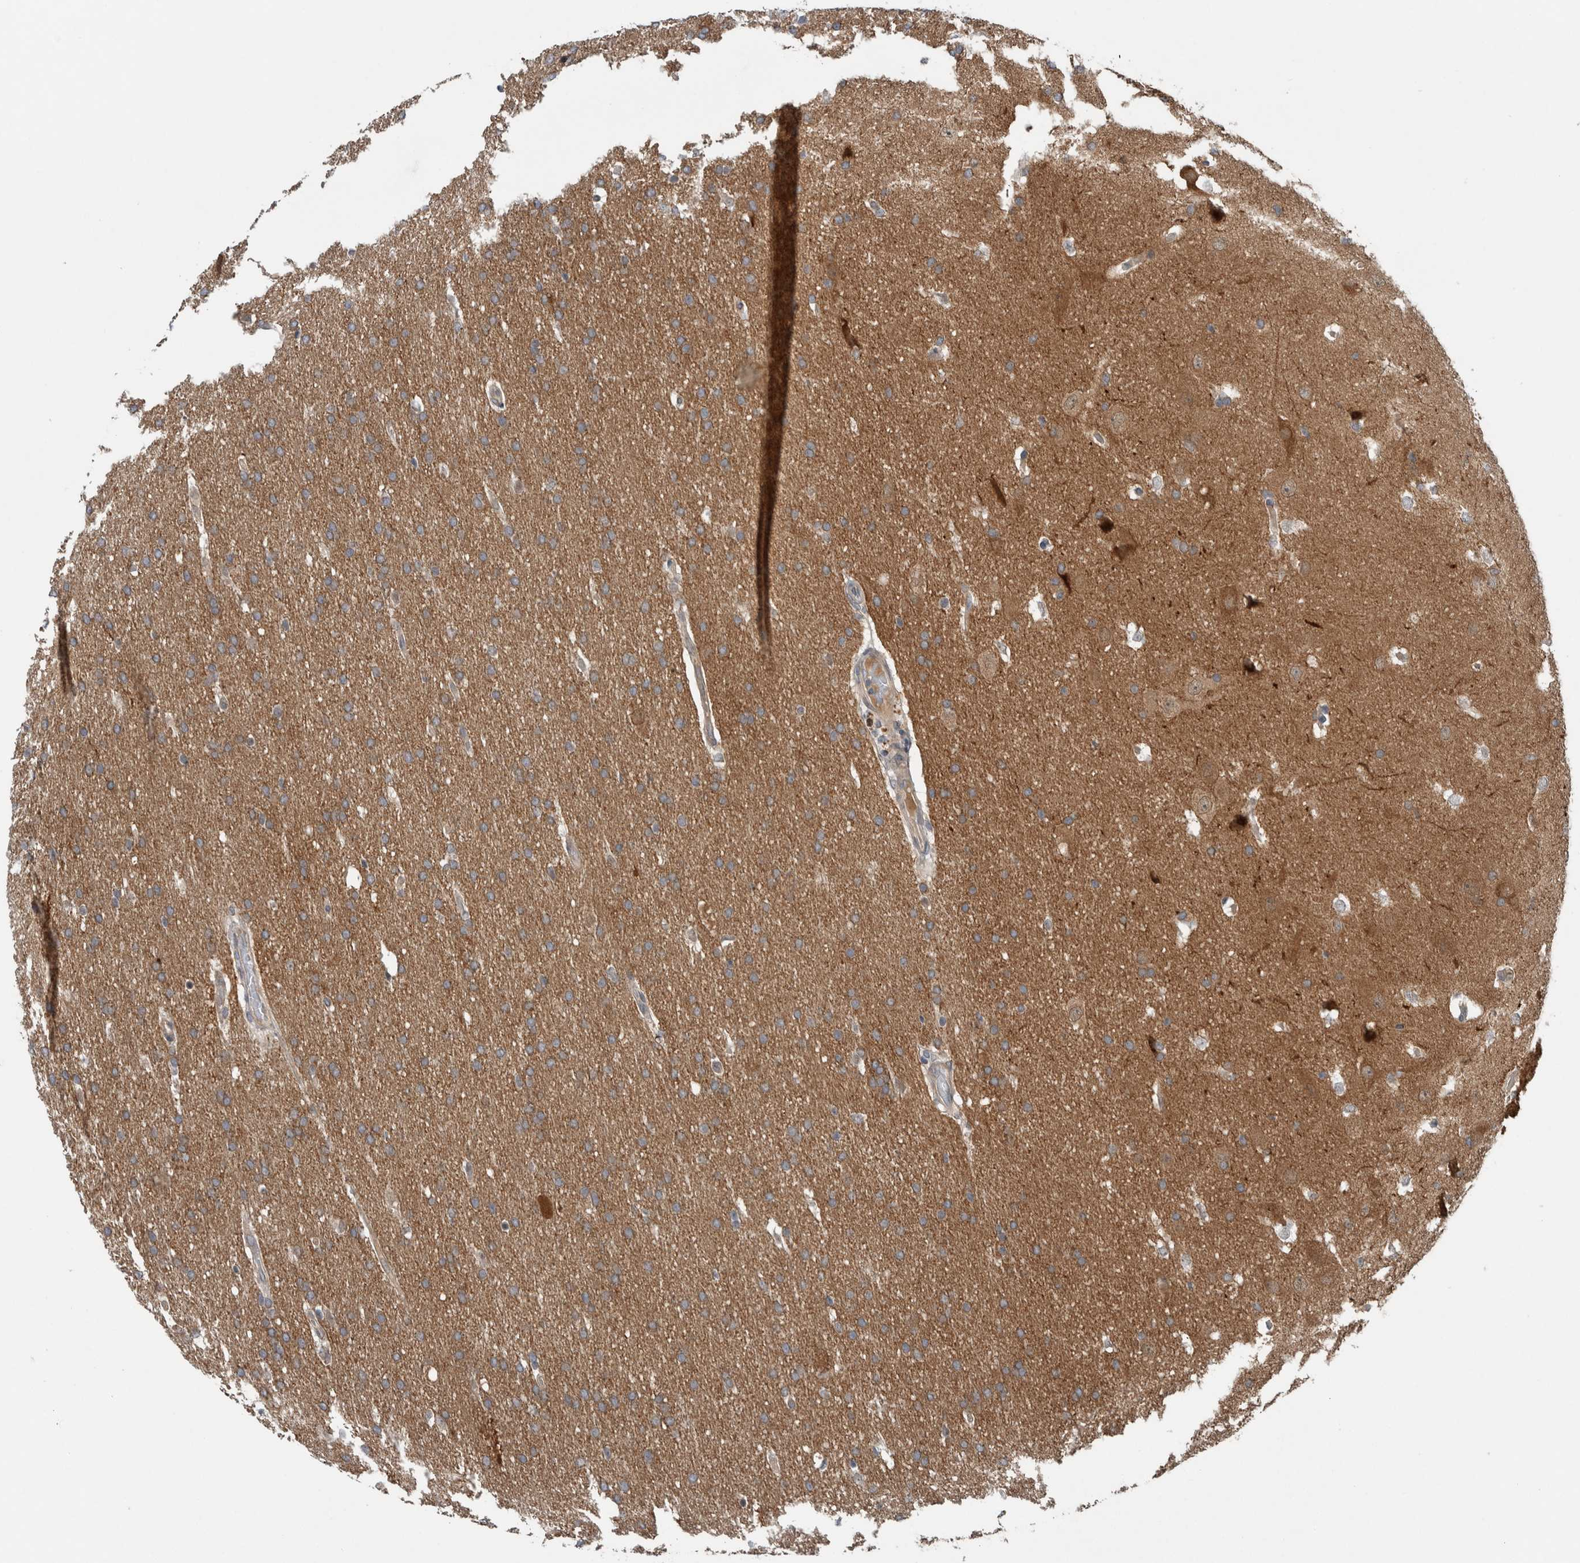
{"staining": {"intensity": "moderate", "quantity": ">75%", "location": "cytoplasmic/membranous"}, "tissue": "glioma", "cell_type": "Tumor cells", "image_type": "cancer", "snomed": [{"axis": "morphology", "description": "Glioma, malignant, Low grade"}, {"axis": "topography", "description": "Brain"}], "caption": "Protein expression analysis of human glioma reveals moderate cytoplasmic/membranous positivity in approximately >75% of tumor cells.", "gene": "GBA2", "patient": {"sex": "female", "age": 37}}